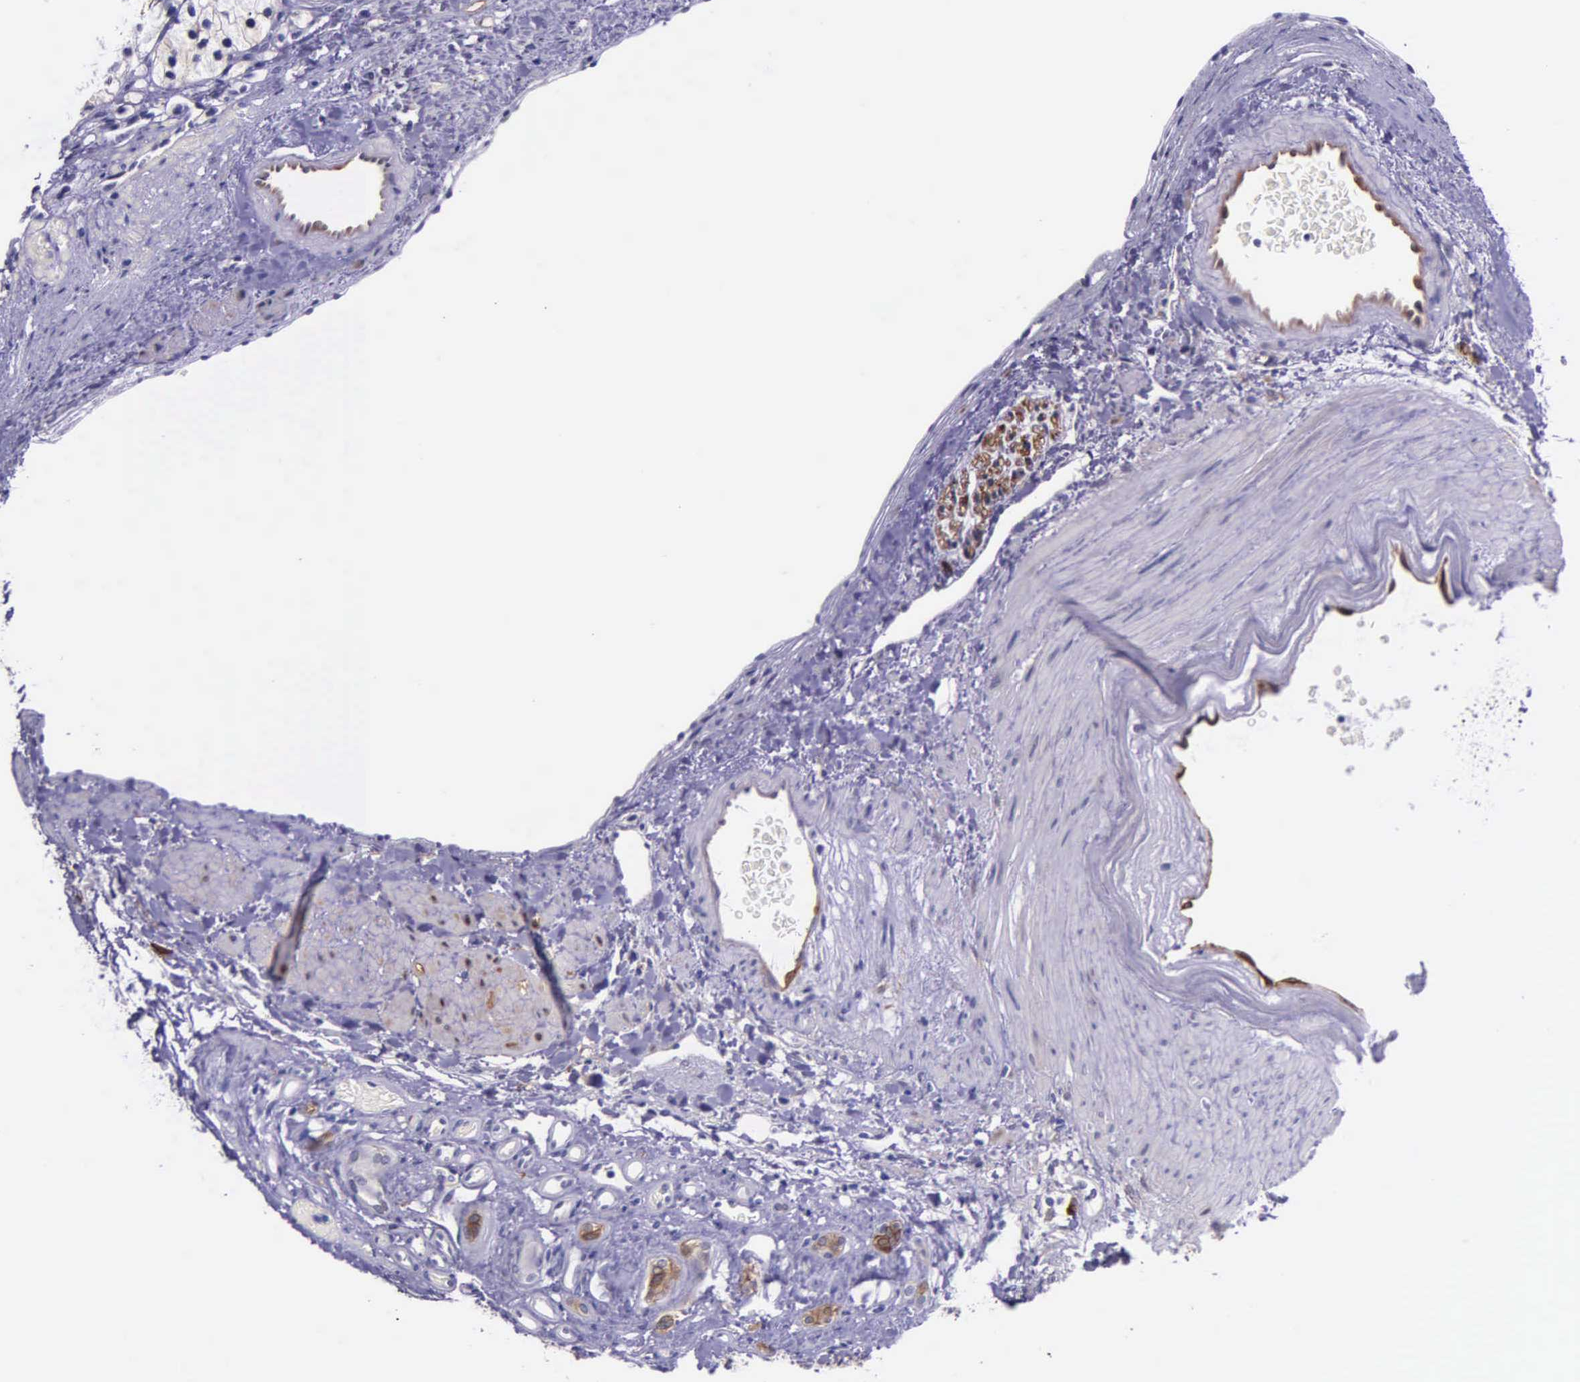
{"staining": {"intensity": "negative", "quantity": "none", "location": "none"}, "tissue": "renal cancer", "cell_type": "Tumor cells", "image_type": "cancer", "snomed": [{"axis": "morphology", "description": "Adenocarcinoma, NOS"}, {"axis": "topography", "description": "Kidney"}], "caption": "This is an immunohistochemistry (IHC) photomicrograph of human renal cancer (adenocarcinoma). There is no staining in tumor cells.", "gene": "AHNAK2", "patient": {"sex": "female", "age": 60}}